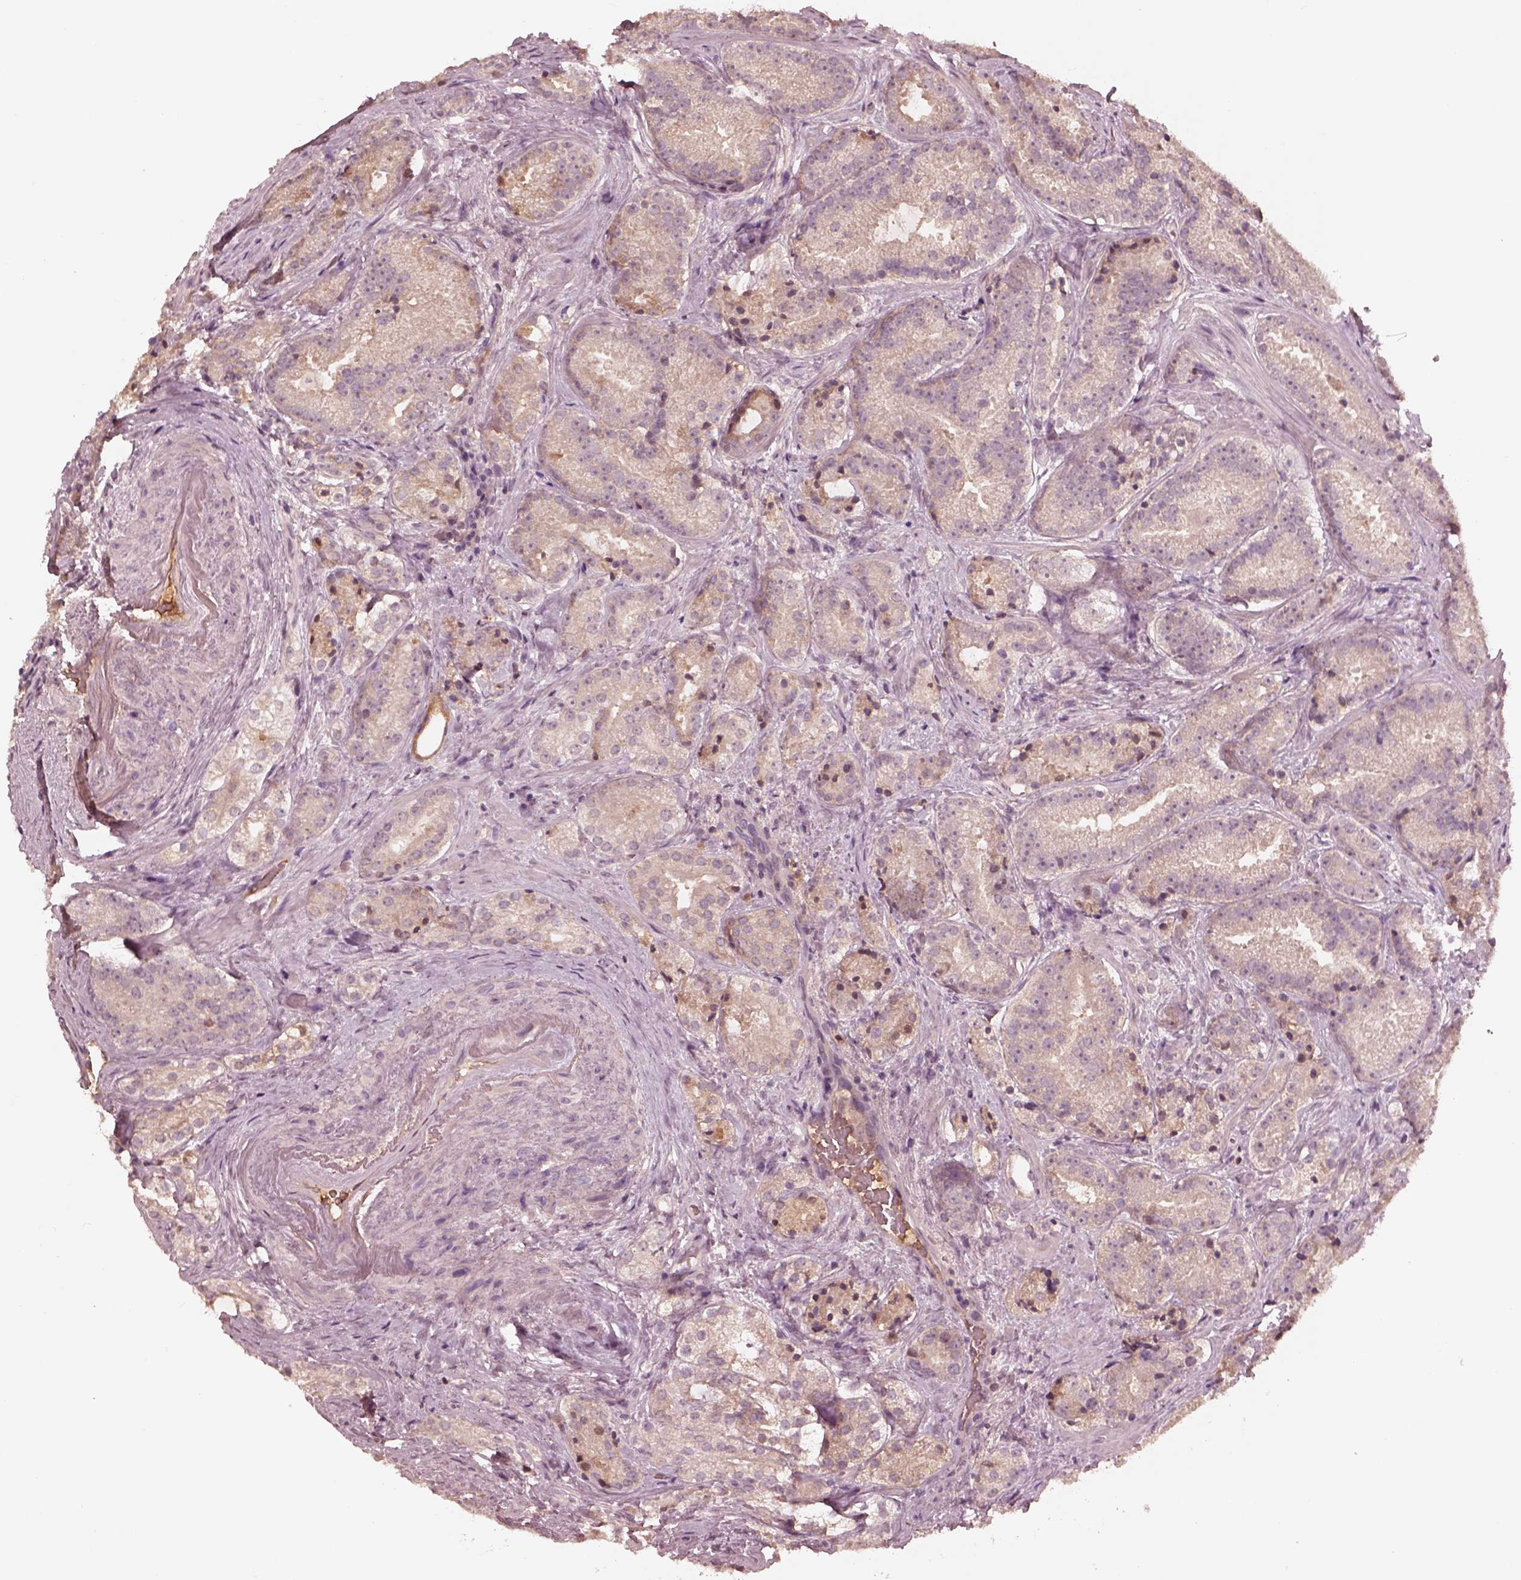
{"staining": {"intensity": "negative", "quantity": "none", "location": "none"}, "tissue": "prostate cancer", "cell_type": "Tumor cells", "image_type": "cancer", "snomed": [{"axis": "morphology", "description": "Adenocarcinoma, NOS"}, {"axis": "morphology", "description": "Adenocarcinoma, High grade"}, {"axis": "topography", "description": "Prostate"}], "caption": "Immunohistochemical staining of adenocarcinoma (prostate) demonstrates no significant positivity in tumor cells.", "gene": "TF", "patient": {"sex": "male", "age": 64}}